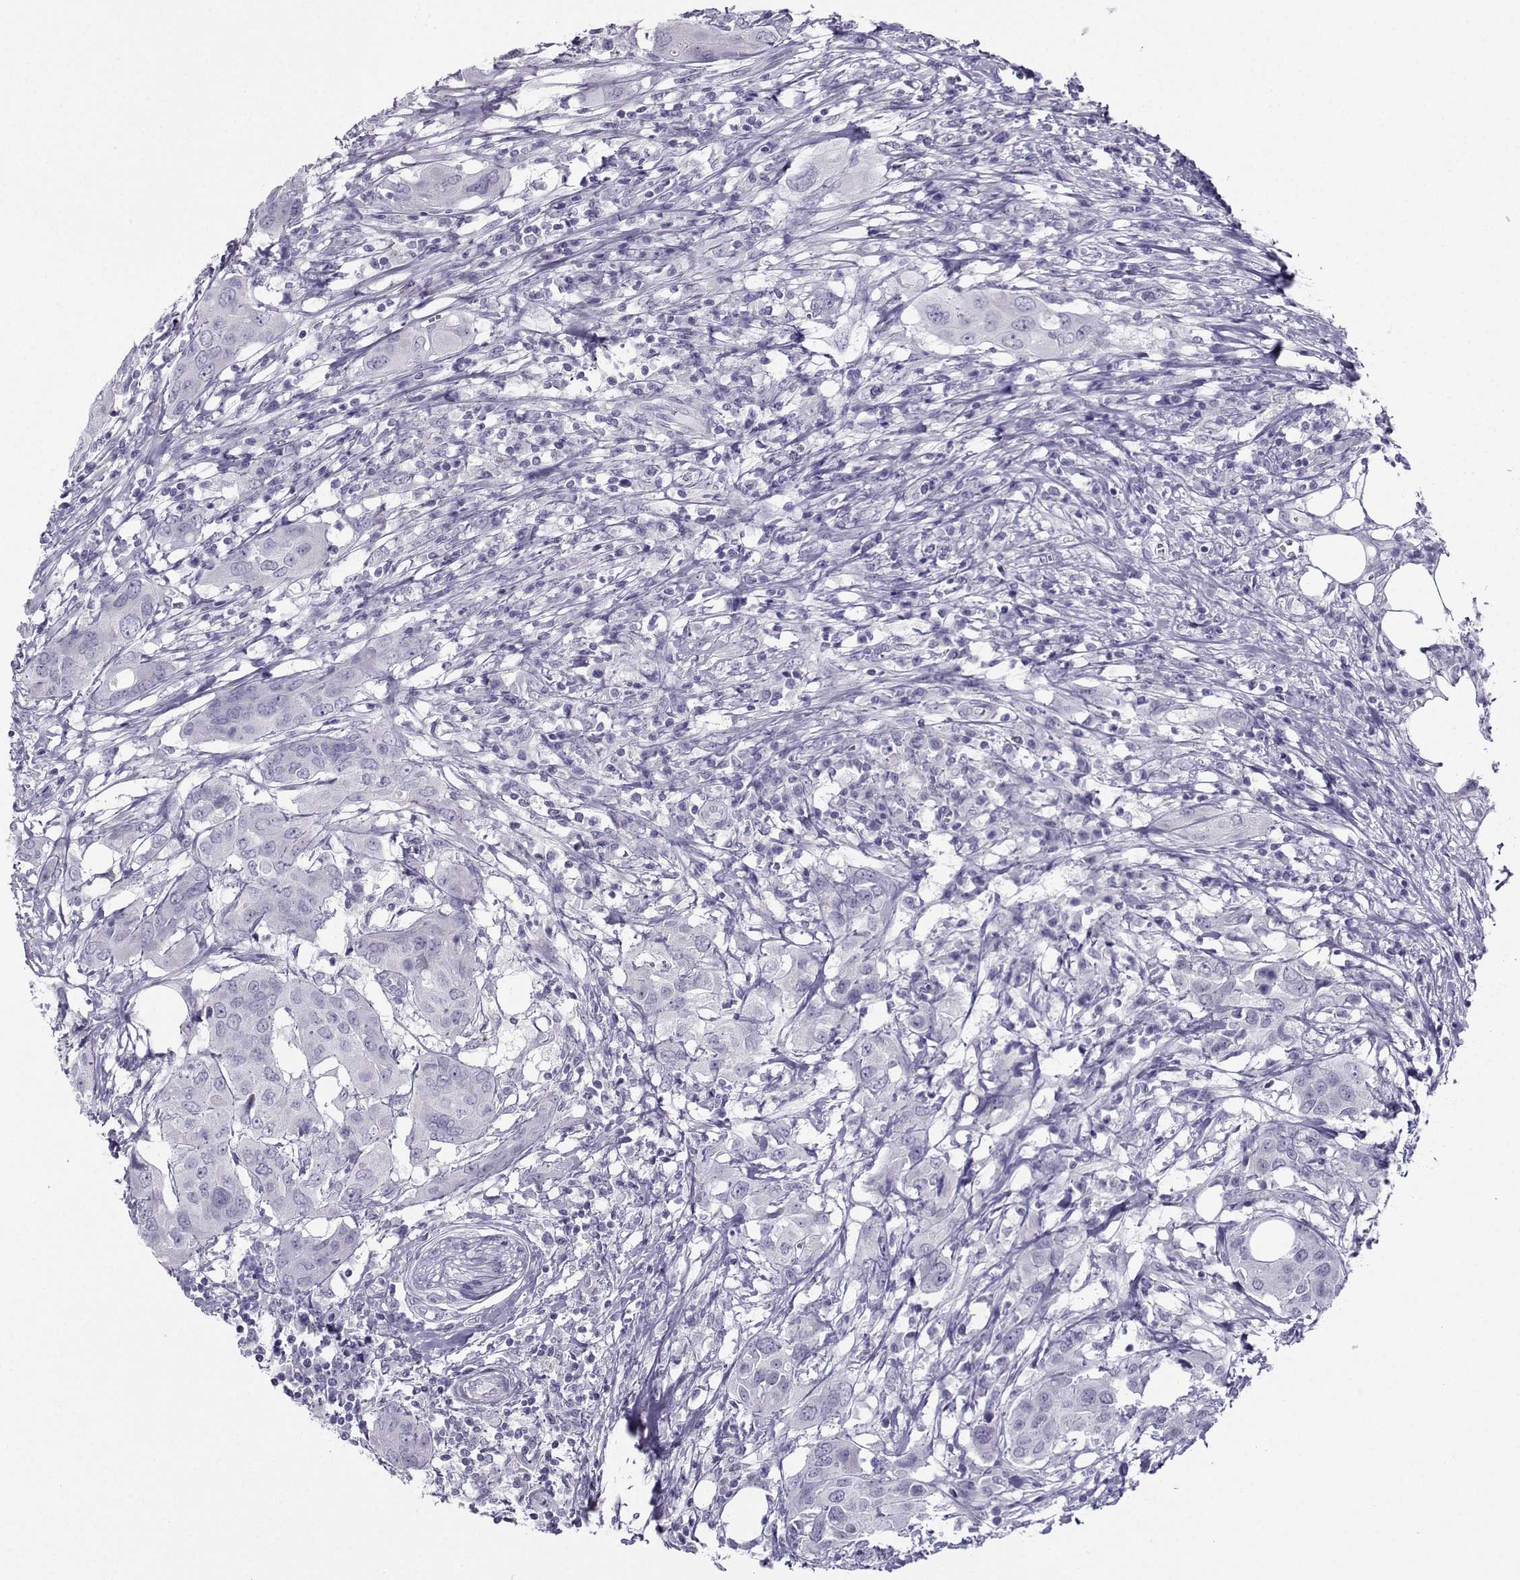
{"staining": {"intensity": "negative", "quantity": "none", "location": "none"}, "tissue": "urothelial cancer", "cell_type": "Tumor cells", "image_type": "cancer", "snomed": [{"axis": "morphology", "description": "Urothelial carcinoma, NOS"}, {"axis": "morphology", "description": "Urothelial carcinoma, High grade"}, {"axis": "topography", "description": "Urinary bladder"}], "caption": "DAB immunohistochemical staining of human transitional cell carcinoma exhibits no significant expression in tumor cells.", "gene": "FBXO24", "patient": {"sex": "male", "age": 63}}